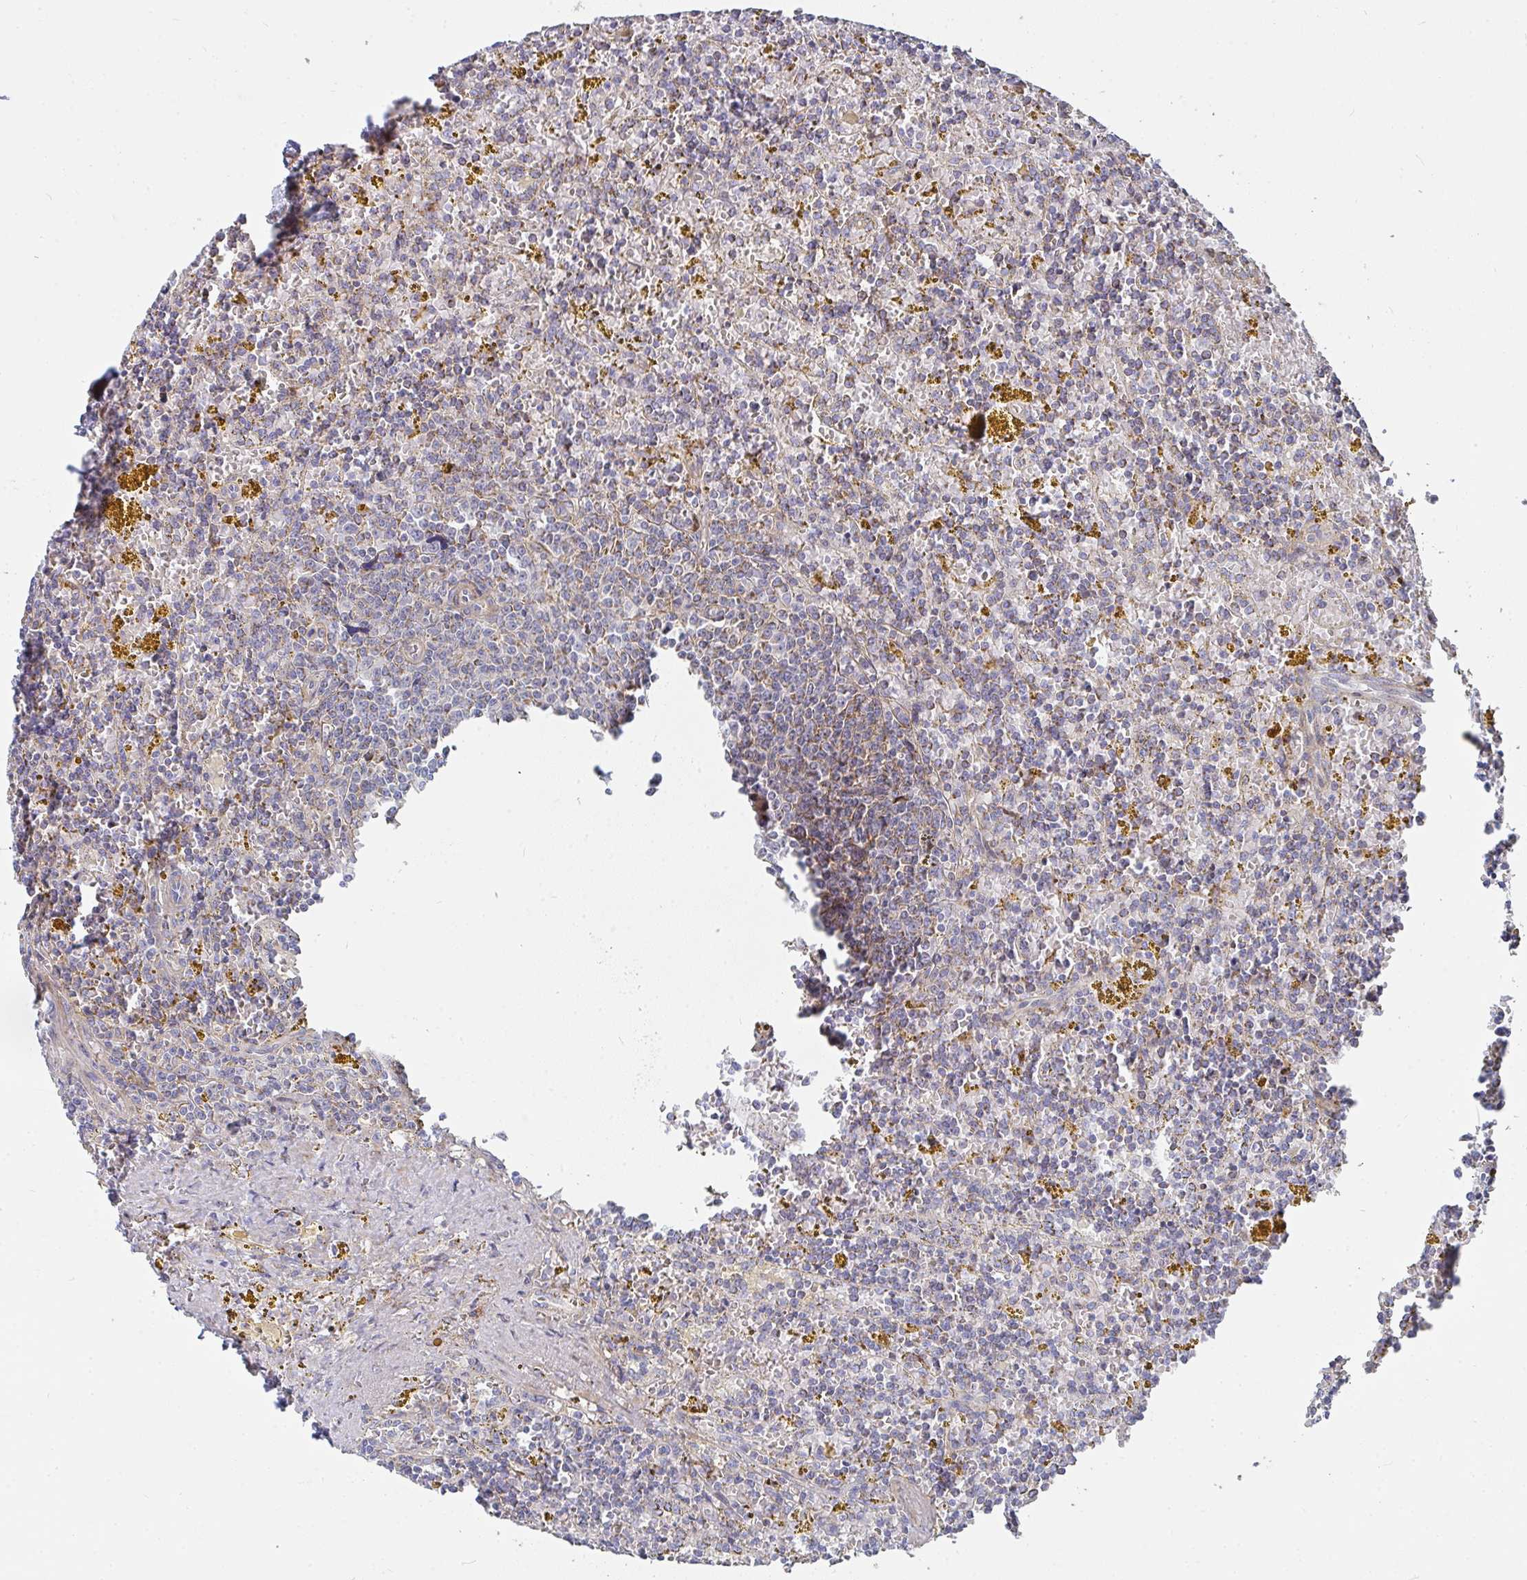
{"staining": {"intensity": "weak", "quantity": "25%-75%", "location": "cytoplasmic/membranous"}, "tissue": "lymphoma", "cell_type": "Tumor cells", "image_type": "cancer", "snomed": [{"axis": "morphology", "description": "Malignant lymphoma, non-Hodgkin's type, Low grade"}, {"axis": "topography", "description": "Spleen"}, {"axis": "topography", "description": "Lymph node"}], "caption": "IHC of low-grade malignant lymphoma, non-Hodgkin's type displays low levels of weak cytoplasmic/membranous staining in approximately 25%-75% of tumor cells.", "gene": "RHEBL1", "patient": {"sex": "female", "age": 66}}